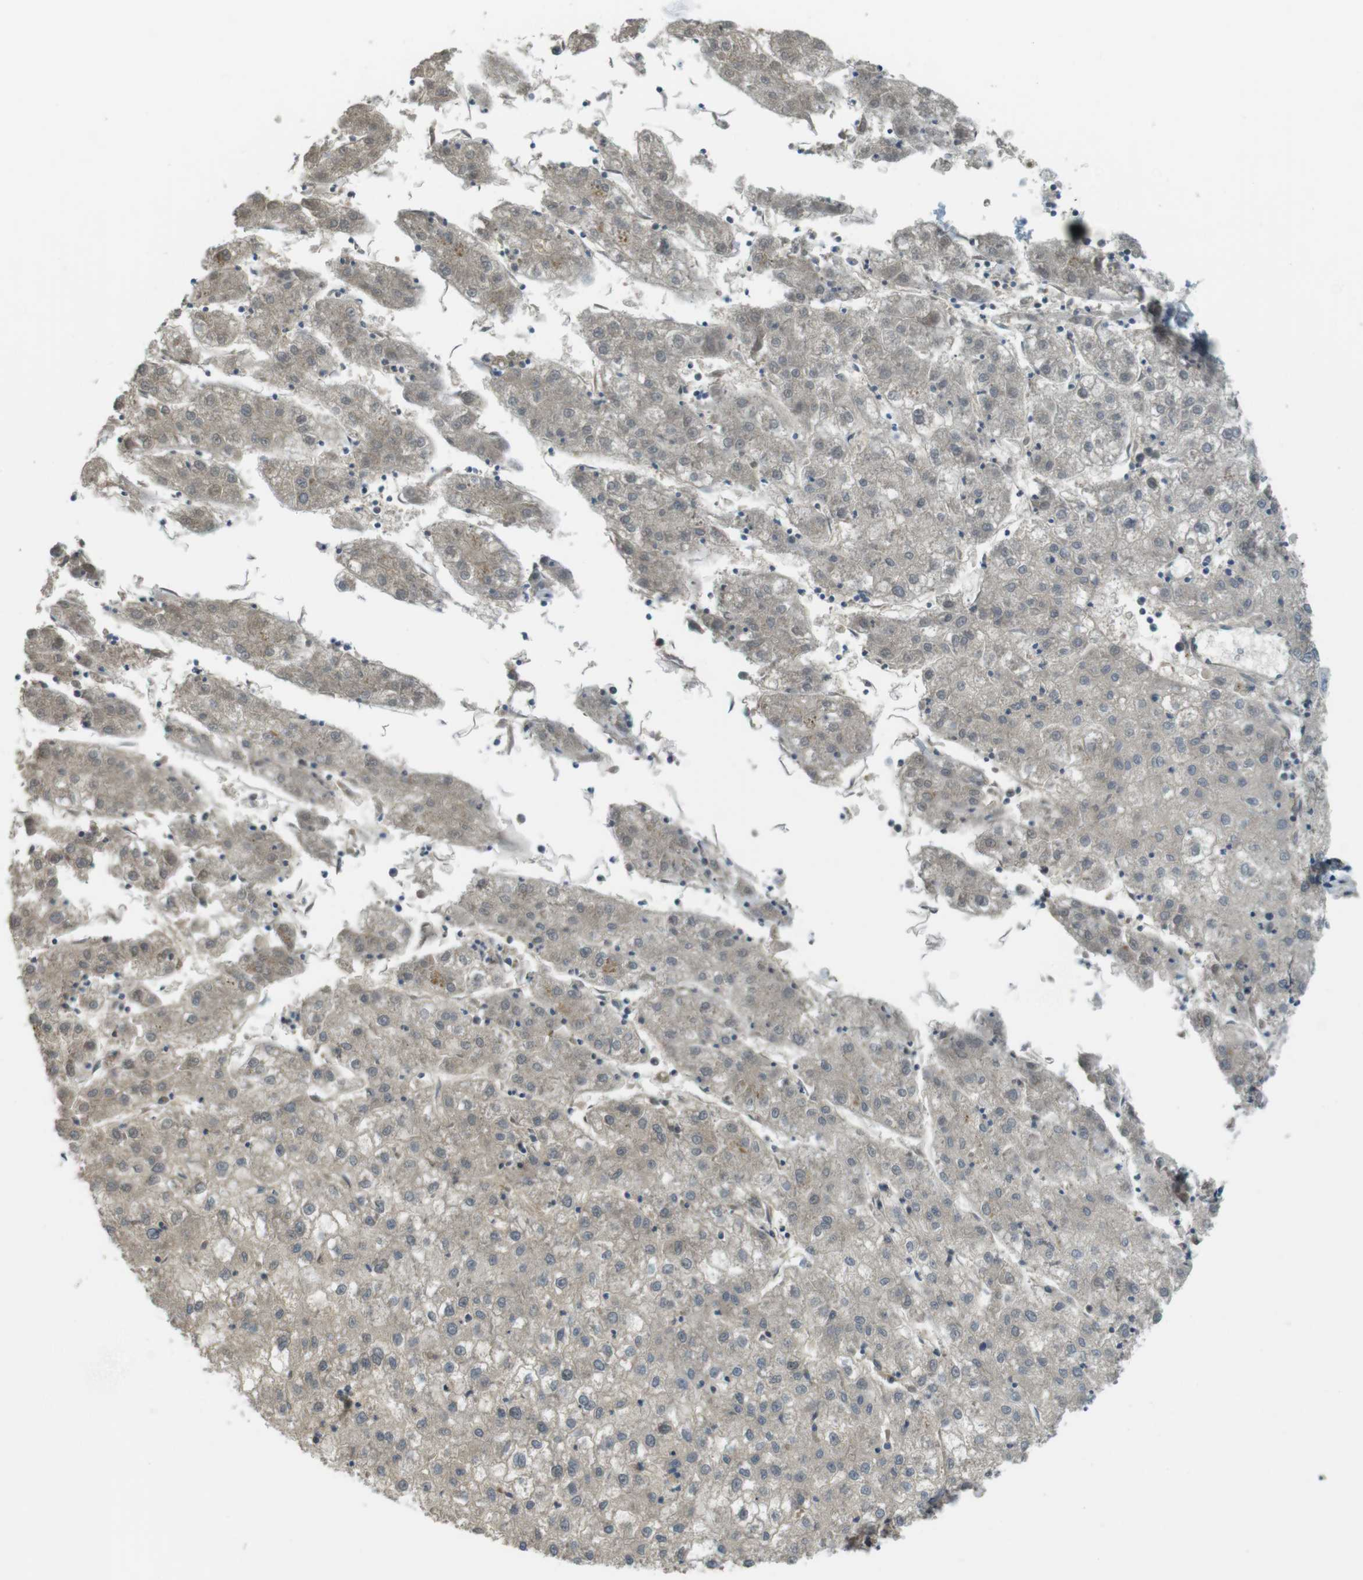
{"staining": {"intensity": "weak", "quantity": "<25%", "location": "cytoplasmic/membranous"}, "tissue": "liver cancer", "cell_type": "Tumor cells", "image_type": "cancer", "snomed": [{"axis": "morphology", "description": "Carcinoma, Hepatocellular, NOS"}, {"axis": "topography", "description": "Liver"}], "caption": "Tumor cells show no significant protein positivity in liver cancer.", "gene": "ABHD15", "patient": {"sex": "male", "age": 72}}